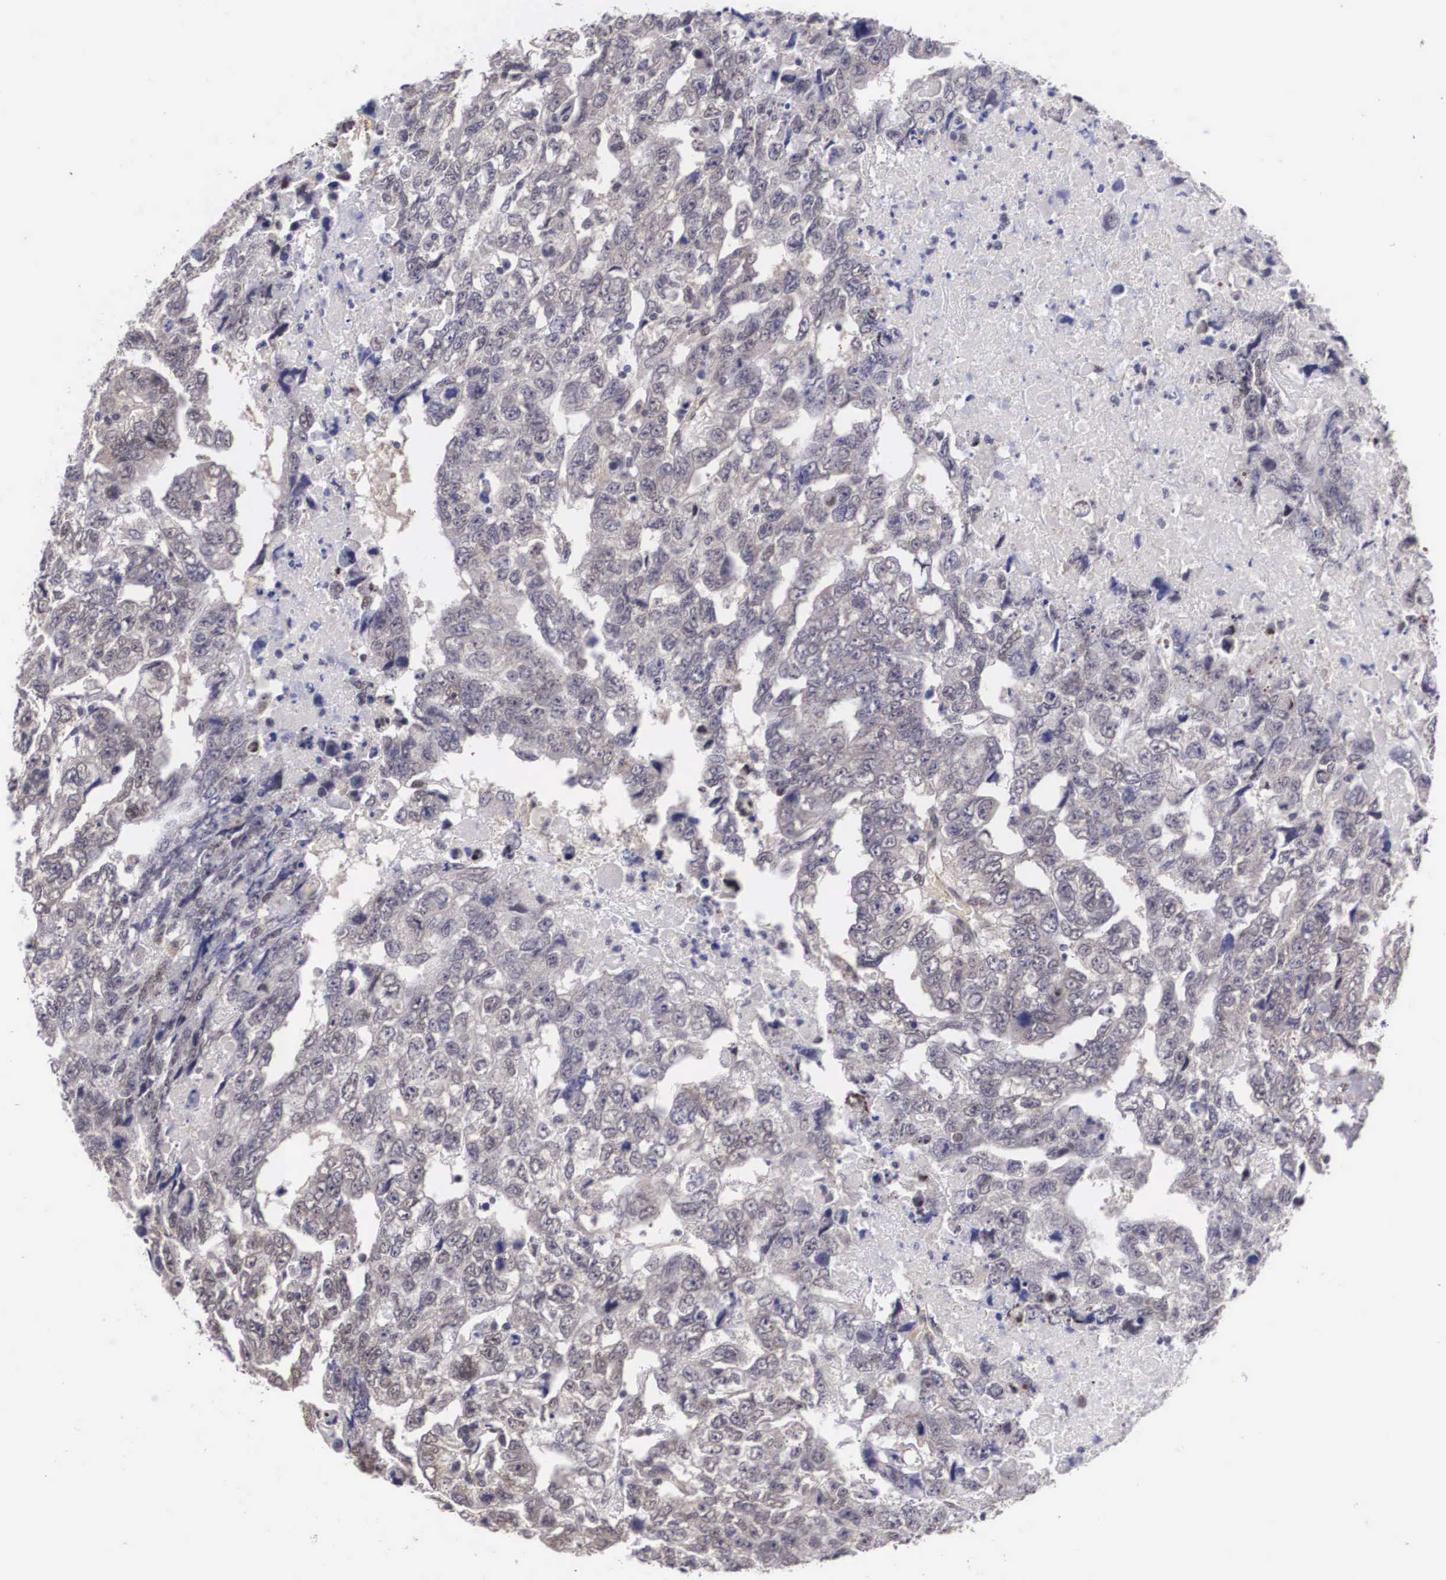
{"staining": {"intensity": "negative", "quantity": "none", "location": "none"}, "tissue": "testis cancer", "cell_type": "Tumor cells", "image_type": "cancer", "snomed": [{"axis": "morphology", "description": "Carcinoma, Embryonal, NOS"}, {"axis": "topography", "description": "Testis"}], "caption": "Photomicrograph shows no protein expression in tumor cells of embryonal carcinoma (testis) tissue.", "gene": "OTX2", "patient": {"sex": "male", "age": 36}}